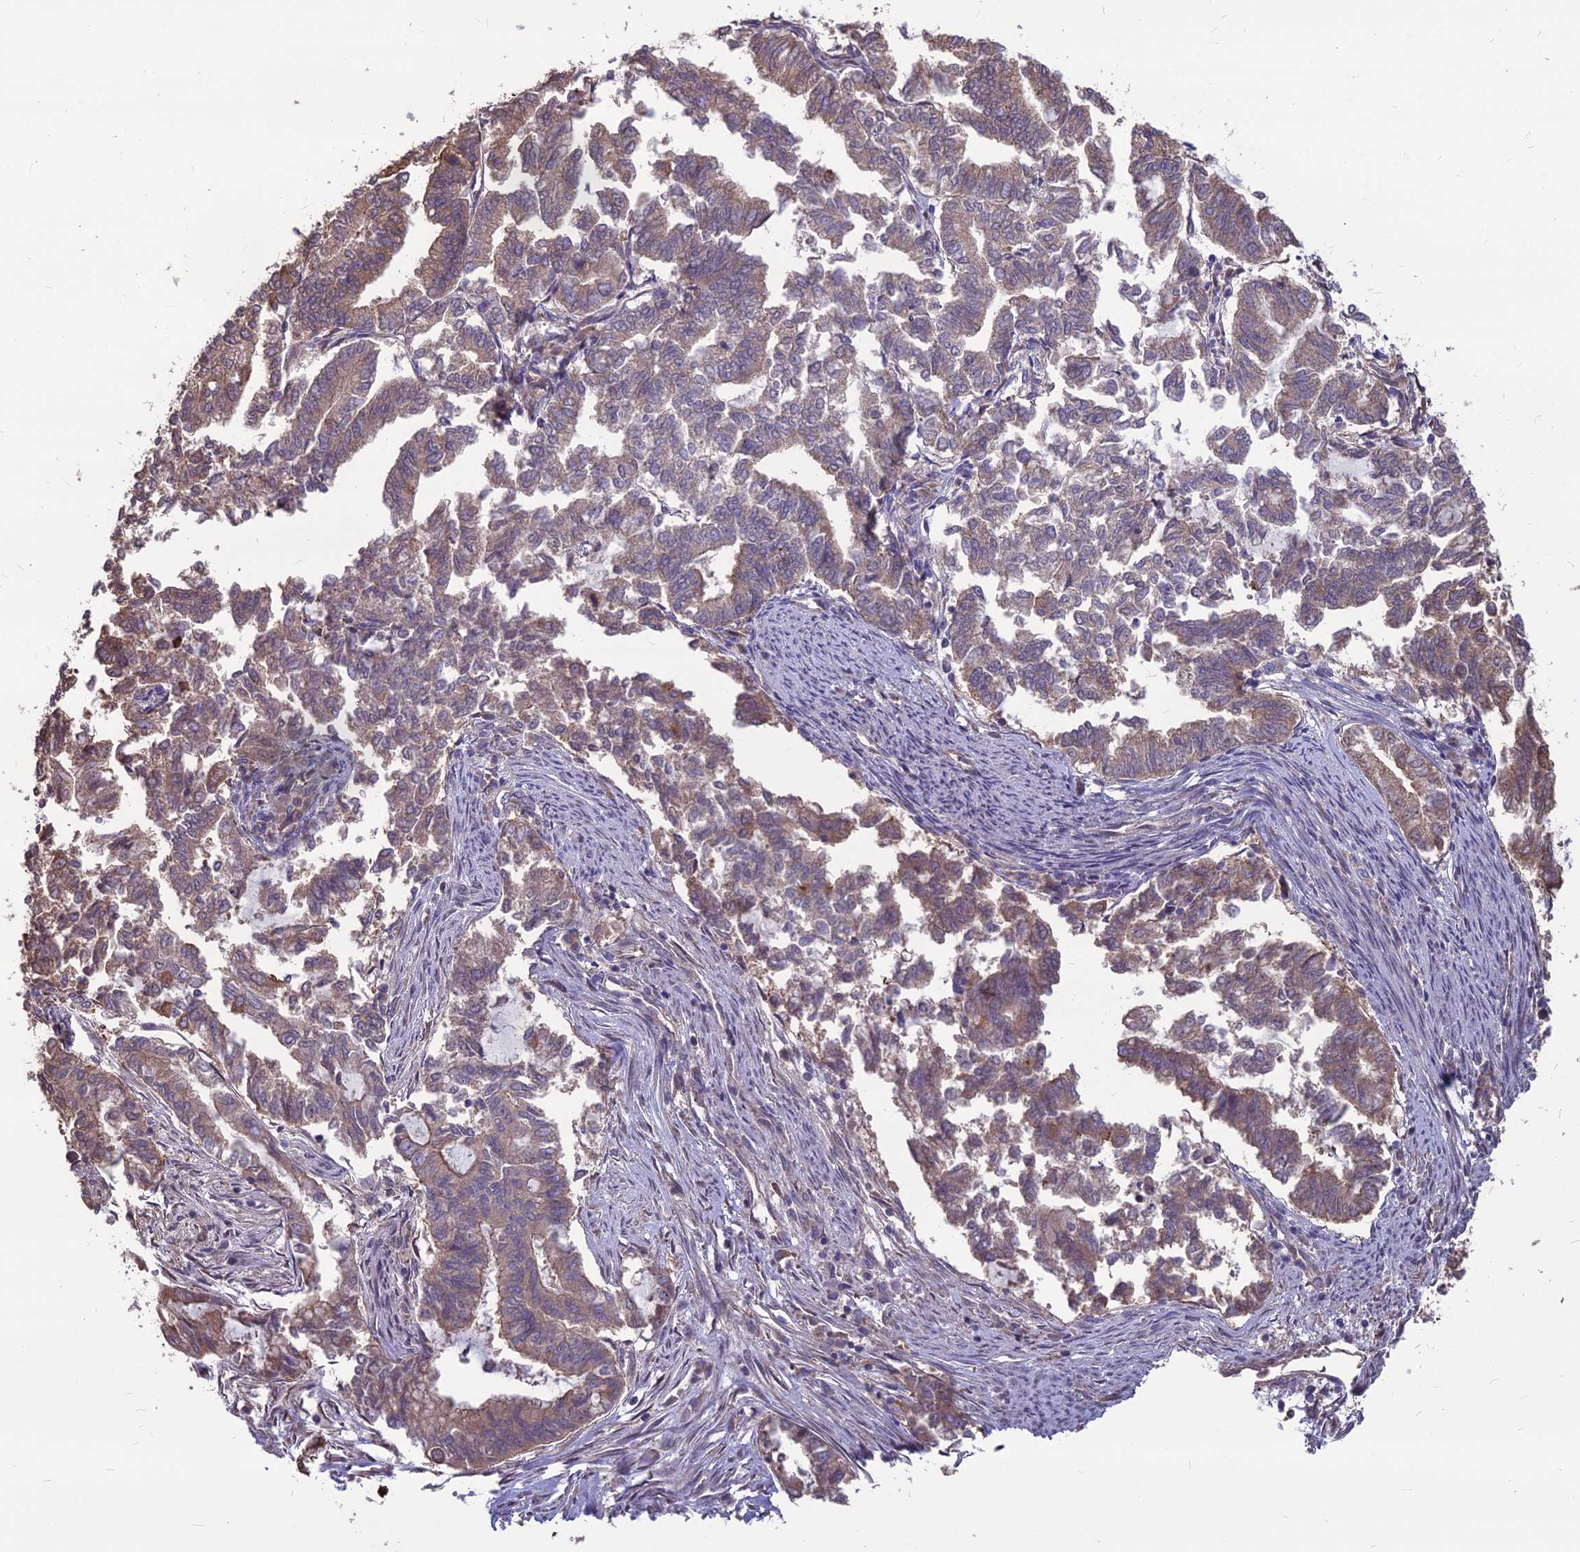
{"staining": {"intensity": "moderate", "quantity": "25%-75%", "location": "cytoplasmic/membranous"}, "tissue": "endometrial cancer", "cell_type": "Tumor cells", "image_type": "cancer", "snomed": [{"axis": "morphology", "description": "Adenocarcinoma, NOS"}, {"axis": "topography", "description": "Endometrium"}], "caption": "High-magnification brightfield microscopy of endometrial cancer stained with DAB (3,3'-diaminobenzidine) (brown) and counterstained with hematoxylin (blue). tumor cells exhibit moderate cytoplasmic/membranous expression is appreciated in about25%-75% of cells.", "gene": "LSM6", "patient": {"sex": "female", "age": 79}}